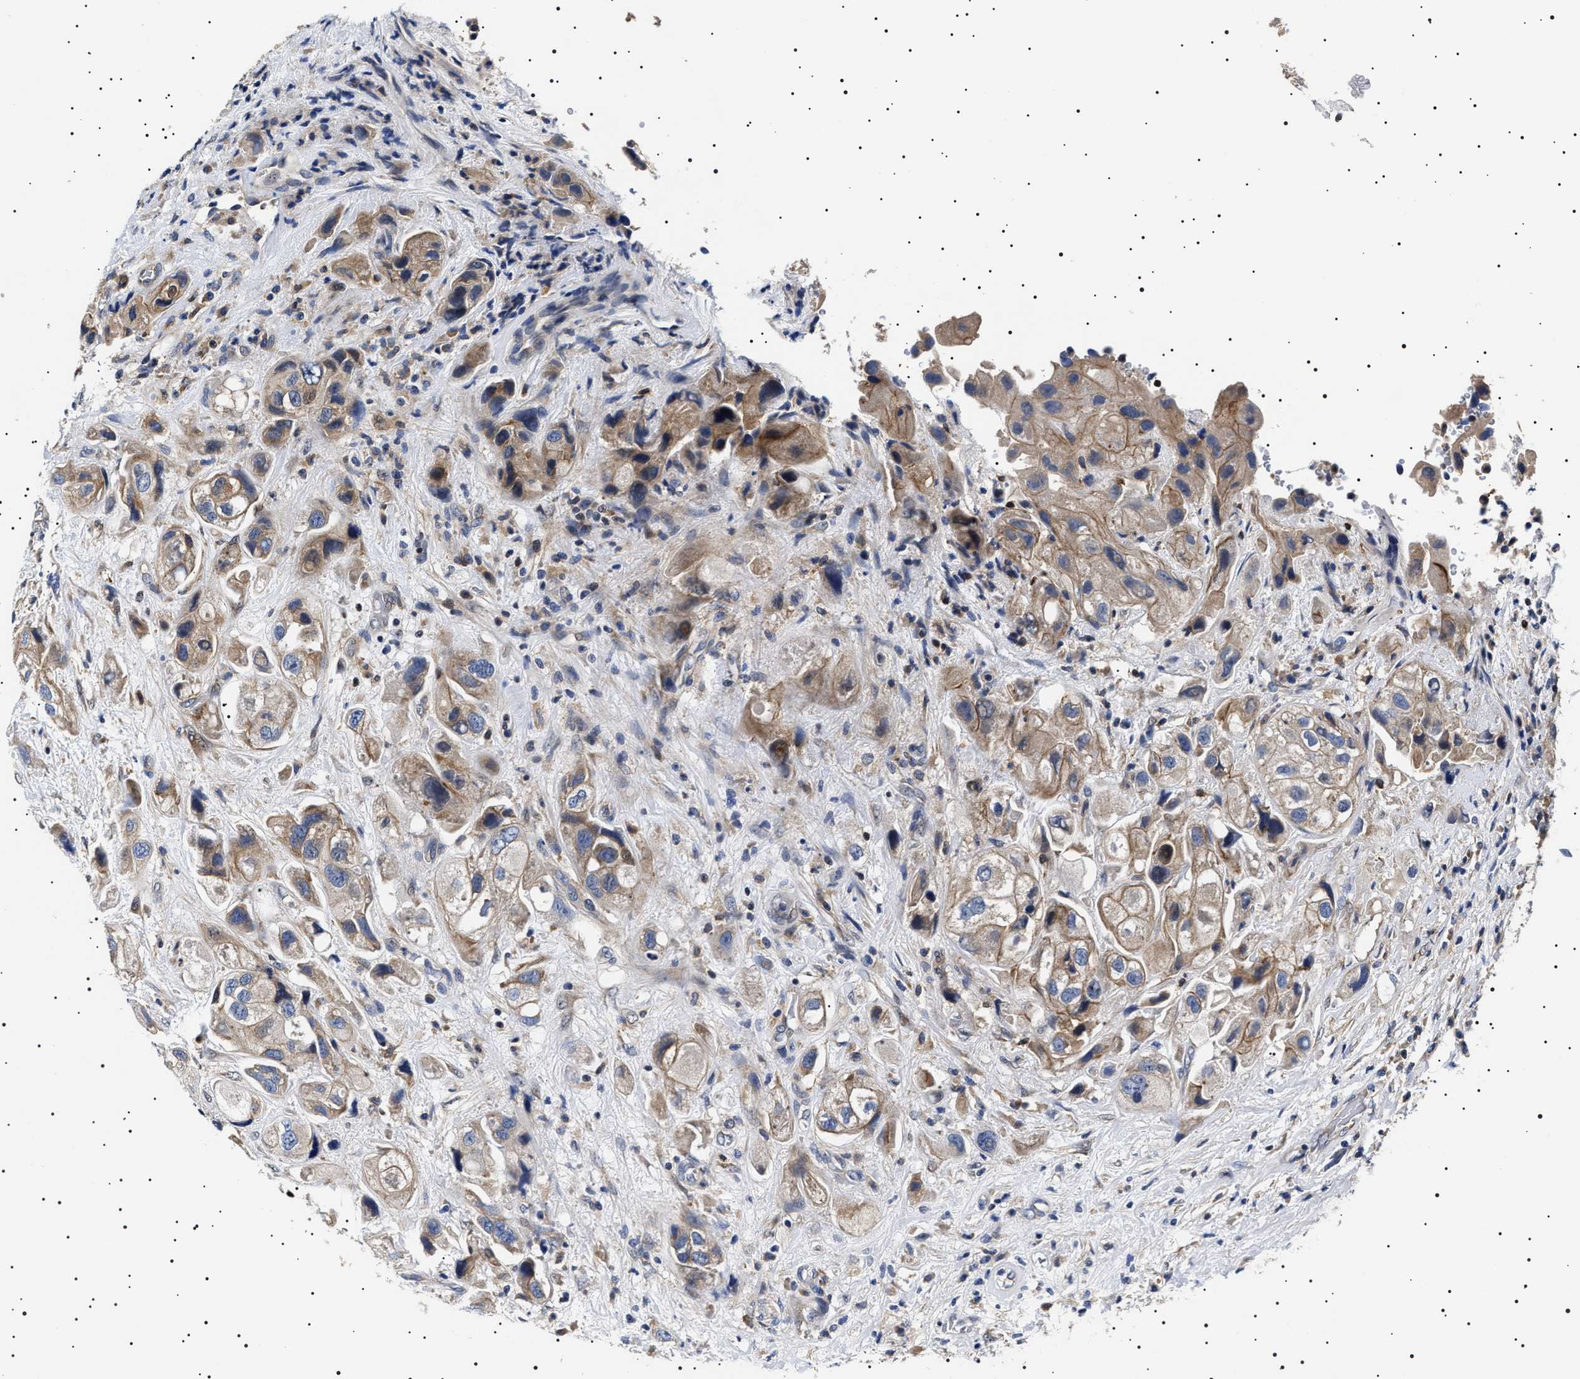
{"staining": {"intensity": "weak", "quantity": ">75%", "location": "cytoplasmic/membranous"}, "tissue": "urothelial cancer", "cell_type": "Tumor cells", "image_type": "cancer", "snomed": [{"axis": "morphology", "description": "Urothelial carcinoma, High grade"}, {"axis": "topography", "description": "Urinary bladder"}], "caption": "Tumor cells reveal low levels of weak cytoplasmic/membranous positivity in approximately >75% of cells in urothelial cancer.", "gene": "SLC4A7", "patient": {"sex": "female", "age": 64}}